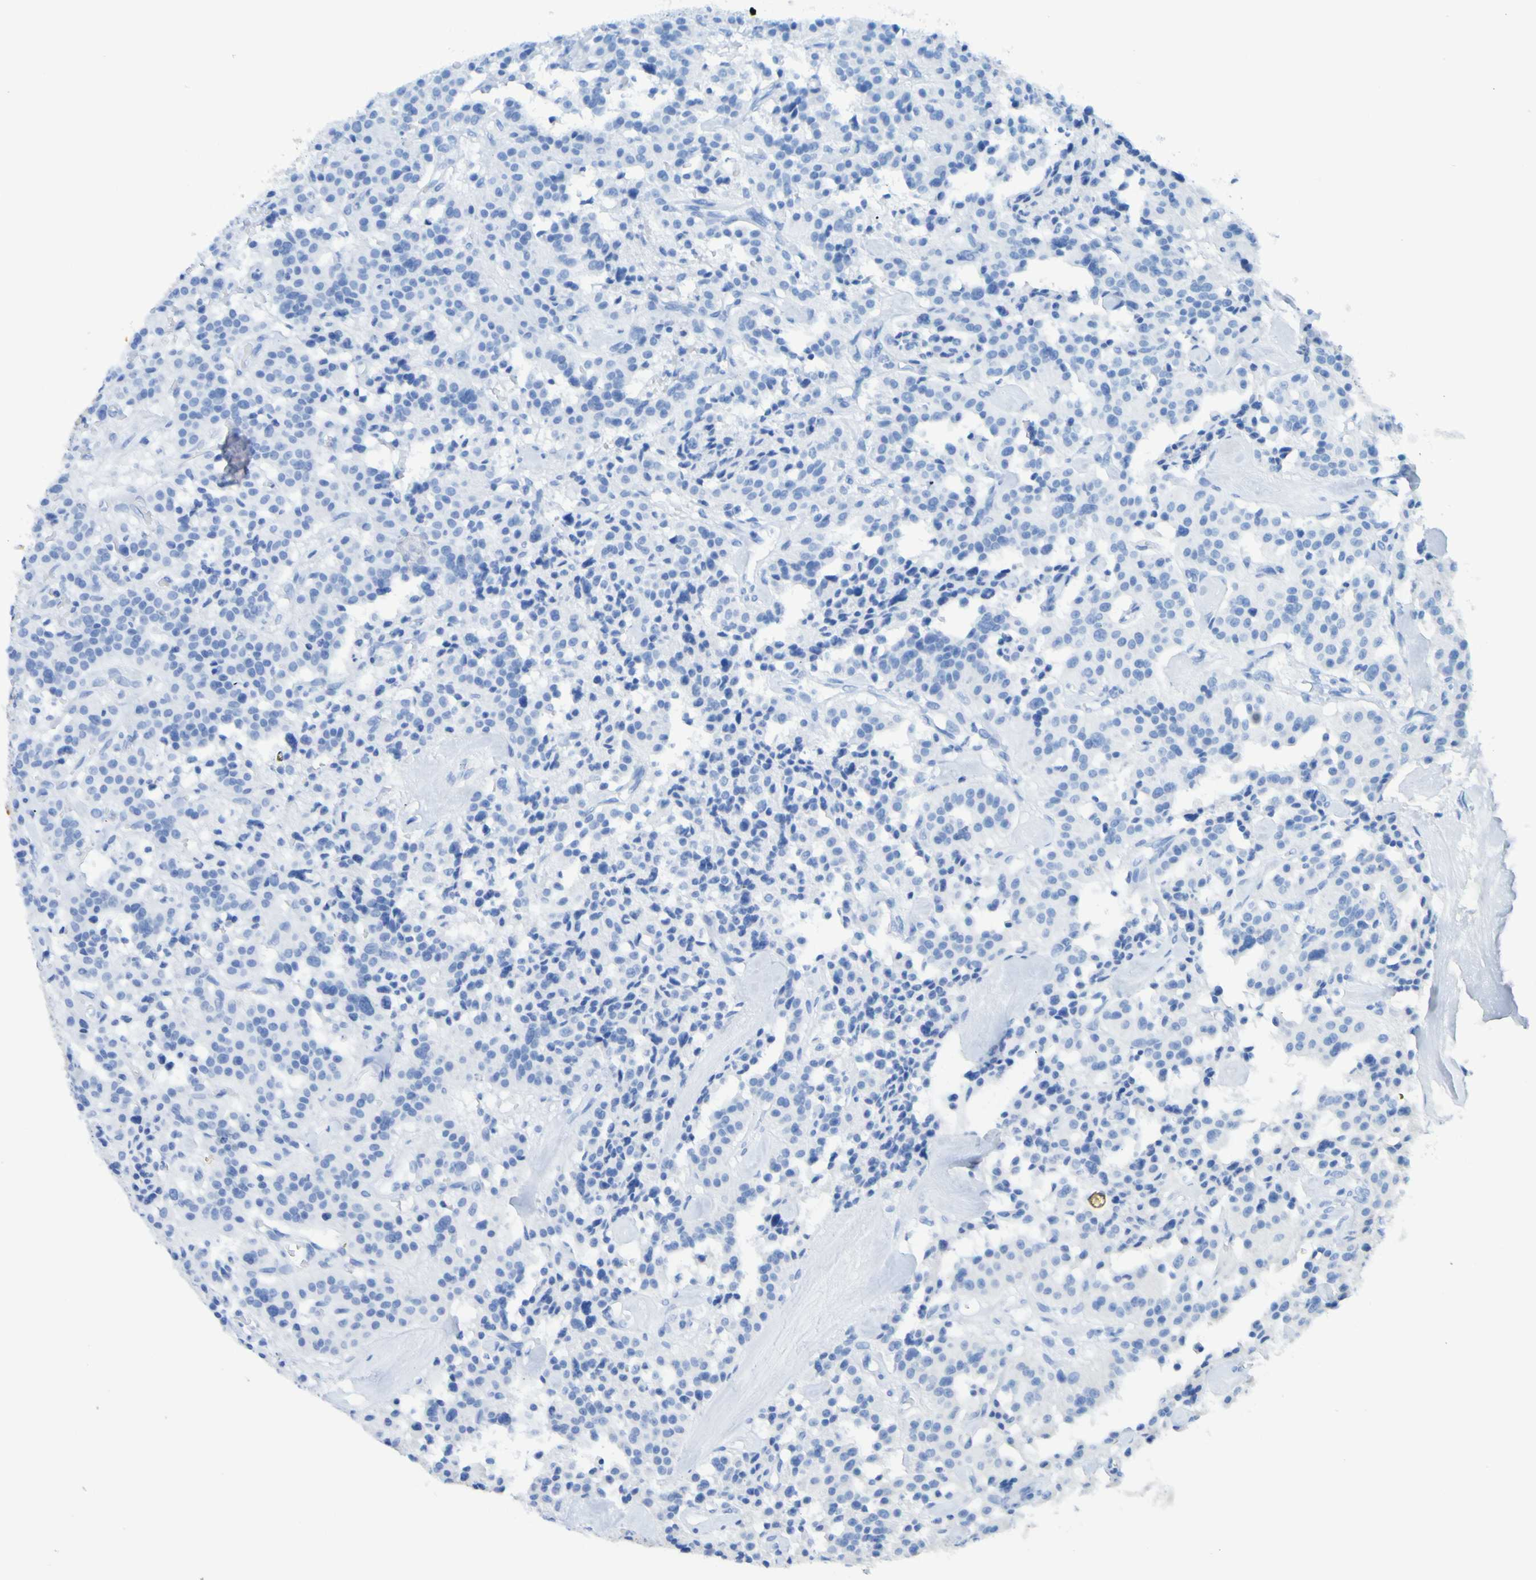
{"staining": {"intensity": "negative", "quantity": "none", "location": "none"}, "tissue": "carcinoid", "cell_type": "Tumor cells", "image_type": "cancer", "snomed": [{"axis": "morphology", "description": "Carcinoid, malignant, NOS"}, {"axis": "topography", "description": "Lung"}], "caption": "The histopathology image demonstrates no significant staining in tumor cells of malignant carcinoid.", "gene": "DPEP1", "patient": {"sex": "male", "age": 30}}